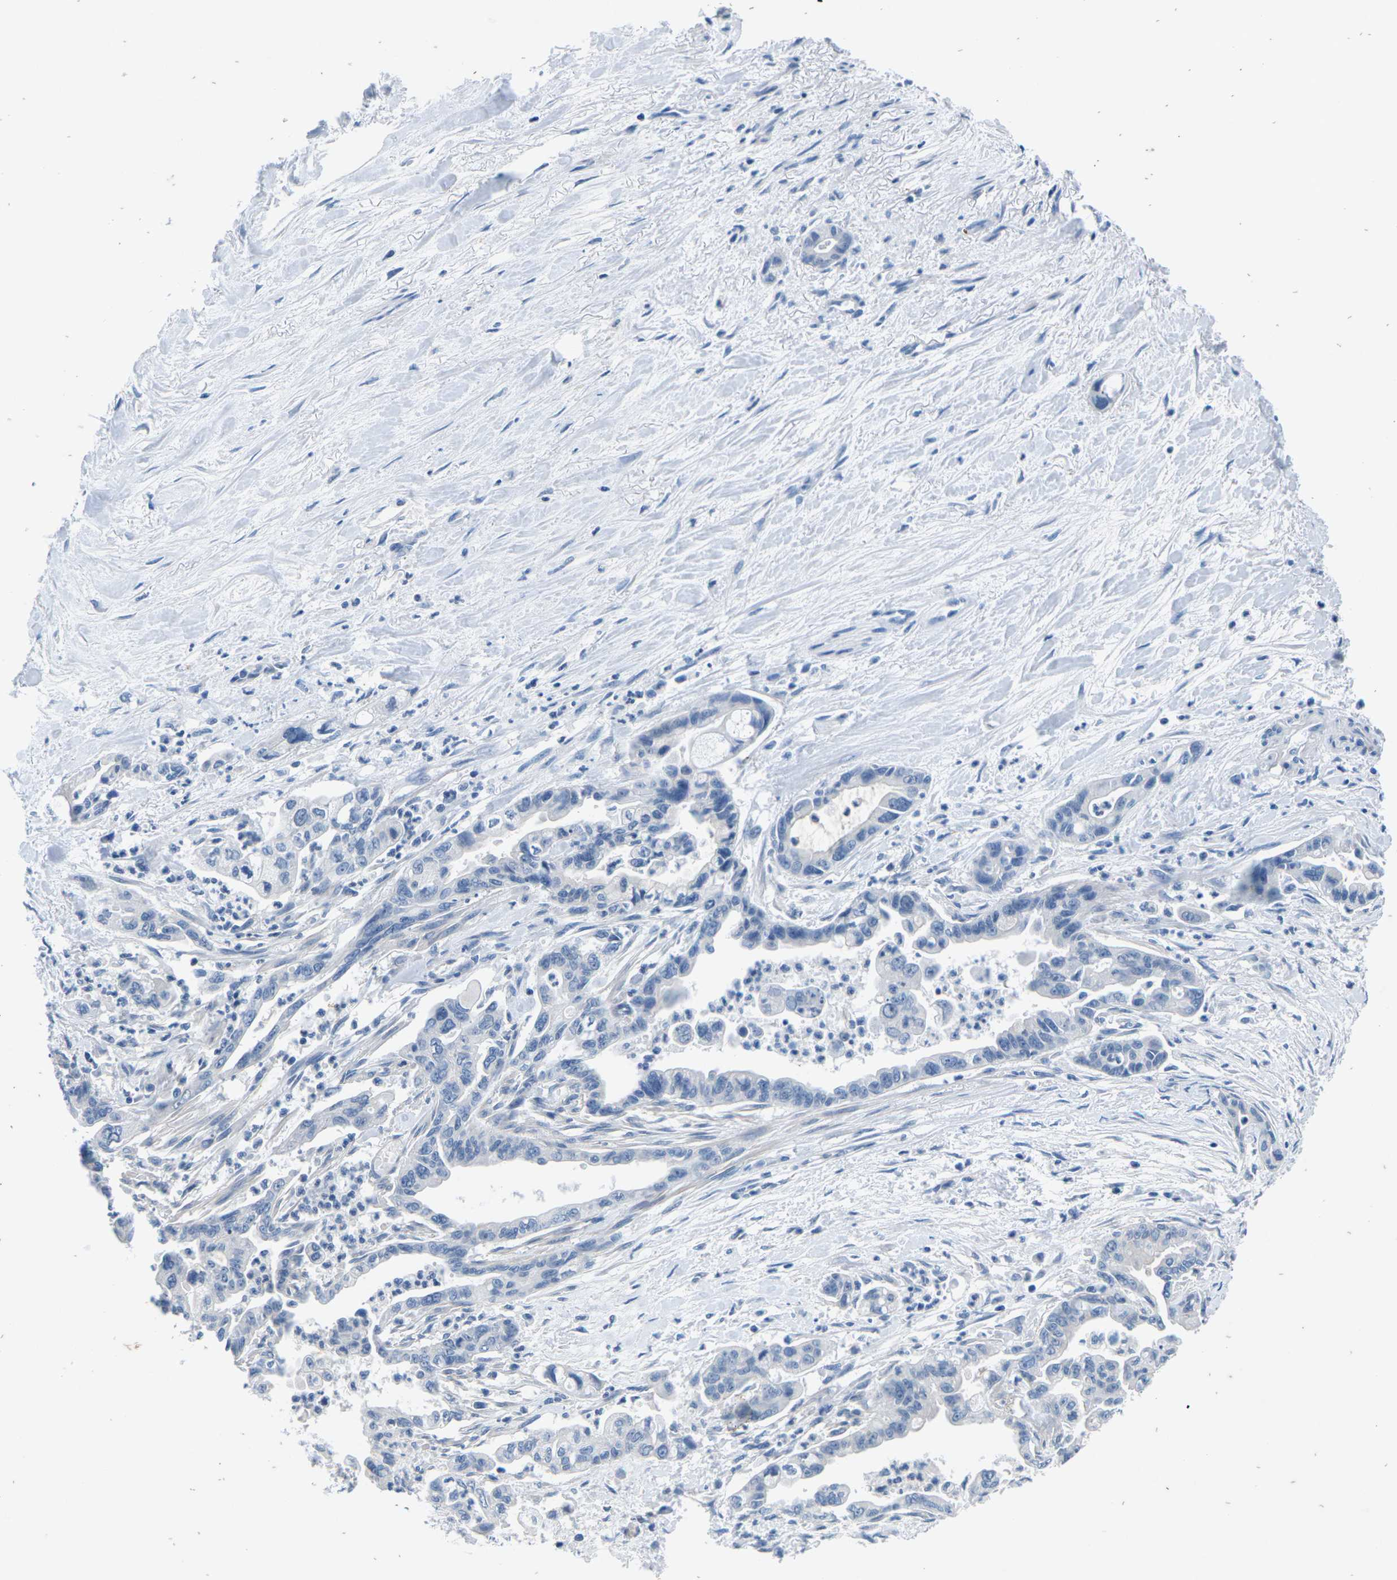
{"staining": {"intensity": "negative", "quantity": "none", "location": "none"}, "tissue": "pancreatic cancer", "cell_type": "Tumor cells", "image_type": "cancer", "snomed": [{"axis": "morphology", "description": "Adenocarcinoma, NOS"}, {"axis": "topography", "description": "Pancreas"}], "caption": "The micrograph demonstrates no significant positivity in tumor cells of pancreatic adenocarcinoma. (DAB (3,3'-diaminobenzidine) IHC, high magnification).", "gene": "UMOD", "patient": {"sex": "male", "age": 70}}